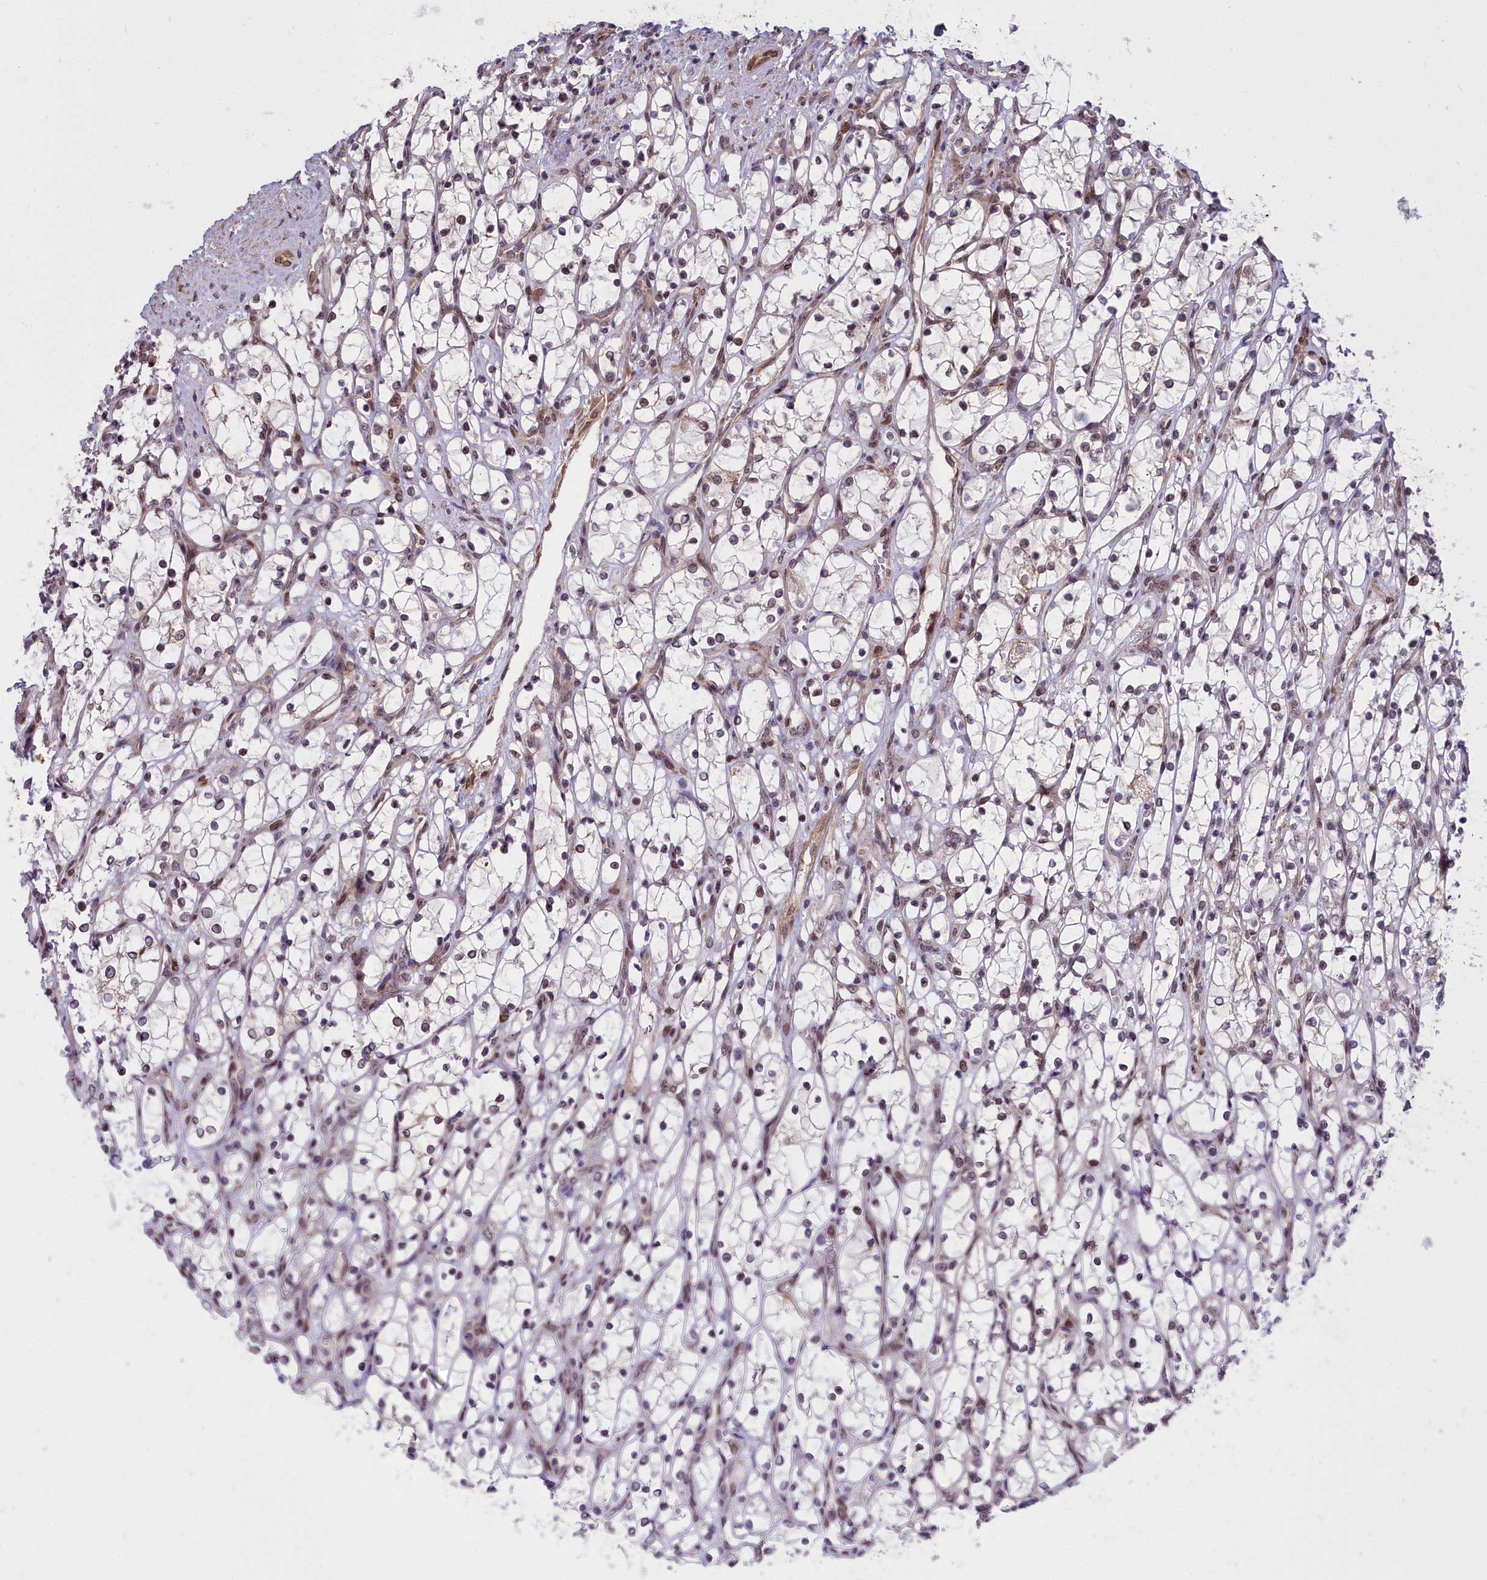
{"staining": {"intensity": "moderate", "quantity": "25%-75%", "location": "nuclear"}, "tissue": "renal cancer", "cell_type": "Tumor cells", "image_type": "cancer", "snomed": [{"axis": "morphology", "description": "Adenocarcinoma, NOS"}, {"axis": "topography", "description": "Kidney"}], "caption": "Renal cancer (adenocarcinoma) stained with immunohistochemistry displays moderate nuclear expression in about 25%-75% of tumor cells.", "gene": "ABCB8", "patient": {"sex": "female", "age": 69}}